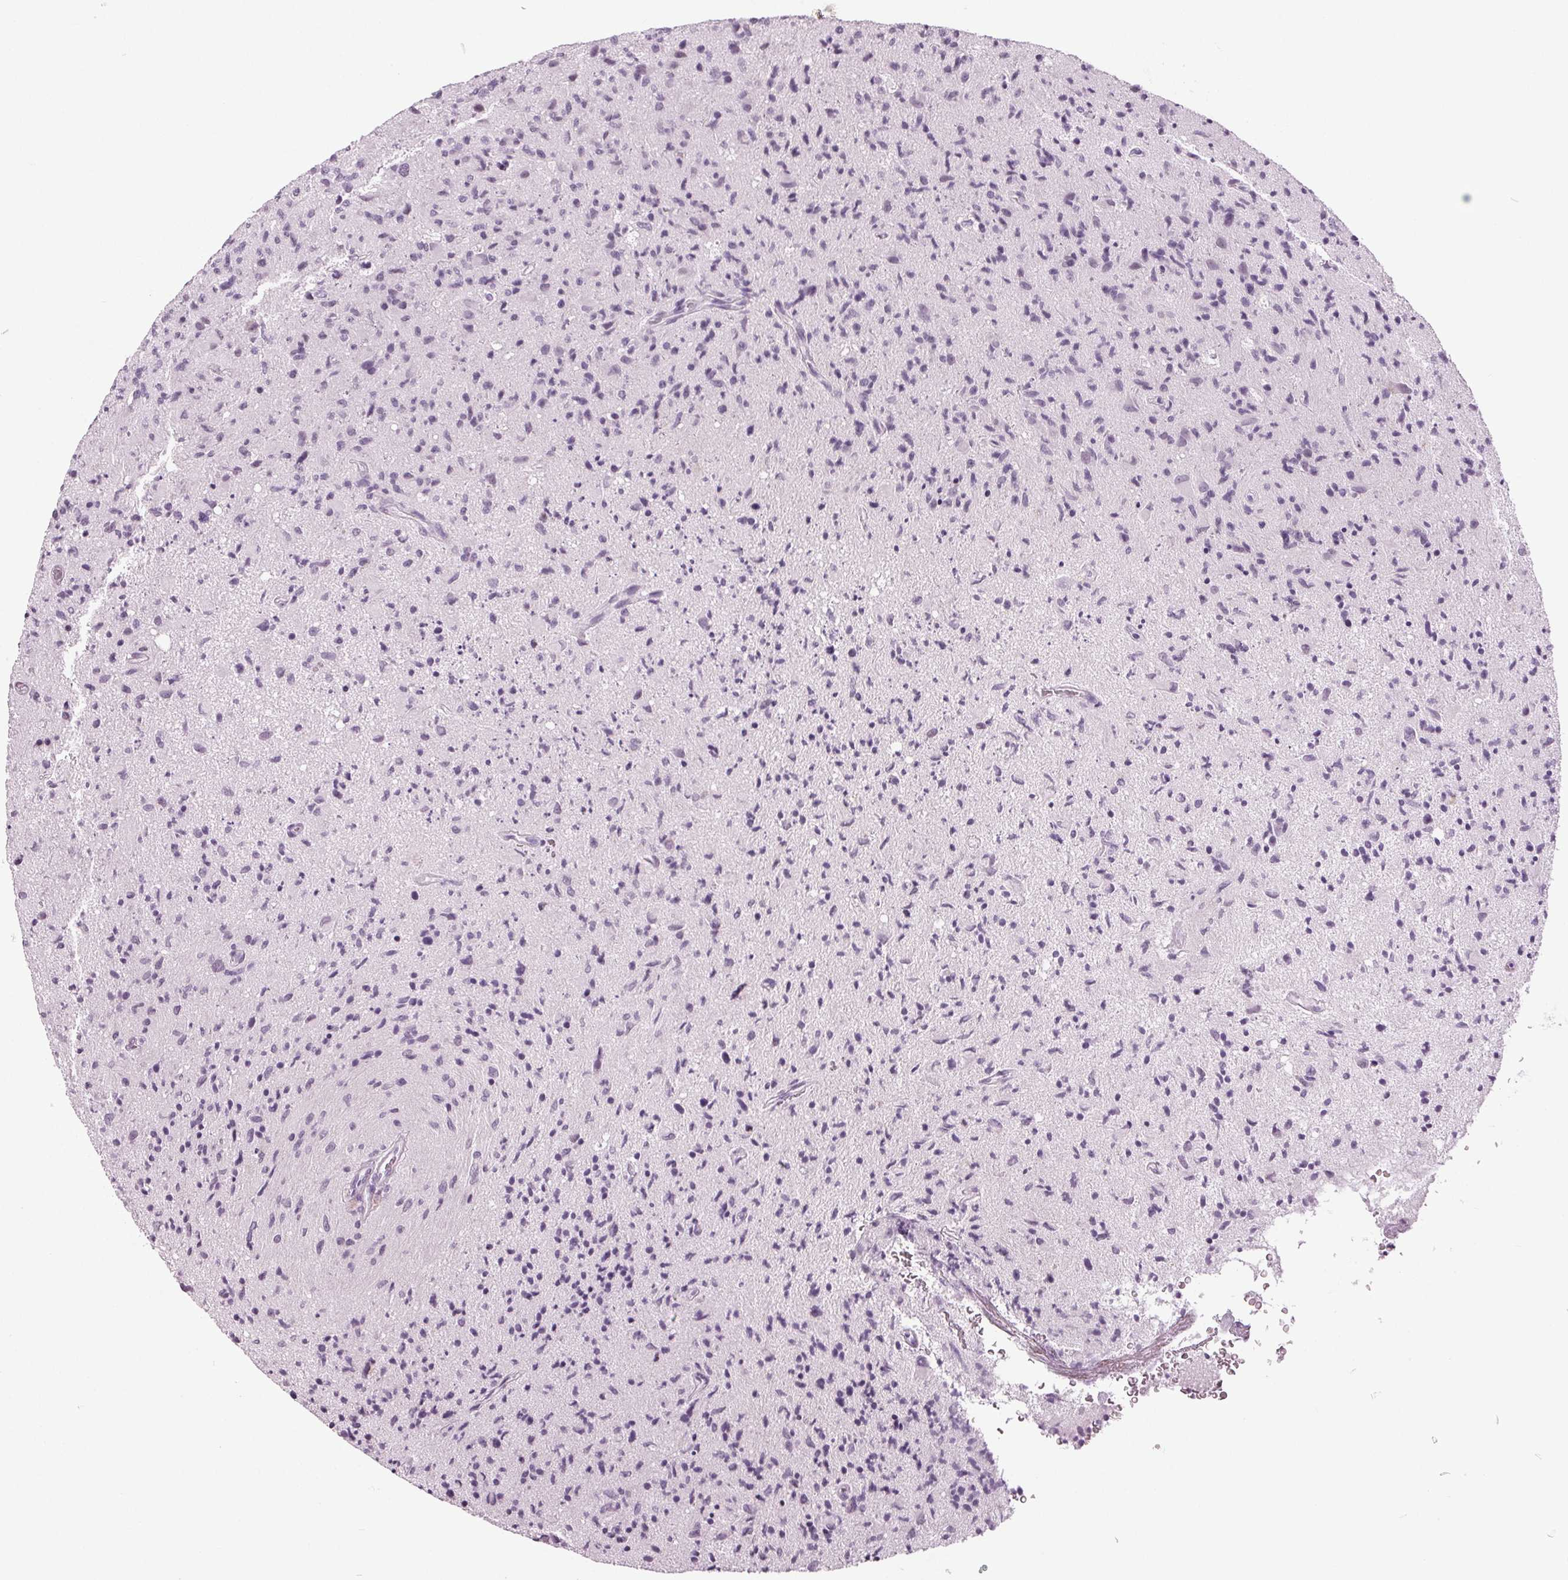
{"staining": {"intensity": "negative", "quantity": "none", "location": "none"}, "tissue": "glioma", "cell_type": "Tumor cells", "image_type": "cancer", "snomed": [{"axis": "morphology", "description": "Glioma, malignant, High grade"}, {"axis": "topography", "description": "Brain"}], "caption": "A photomicrograph of human malignant glioma (high-grade) is negative for staining in tumor cells.", "gene": "DNAH12", "patient": {"sex": "male", "age": 54}}